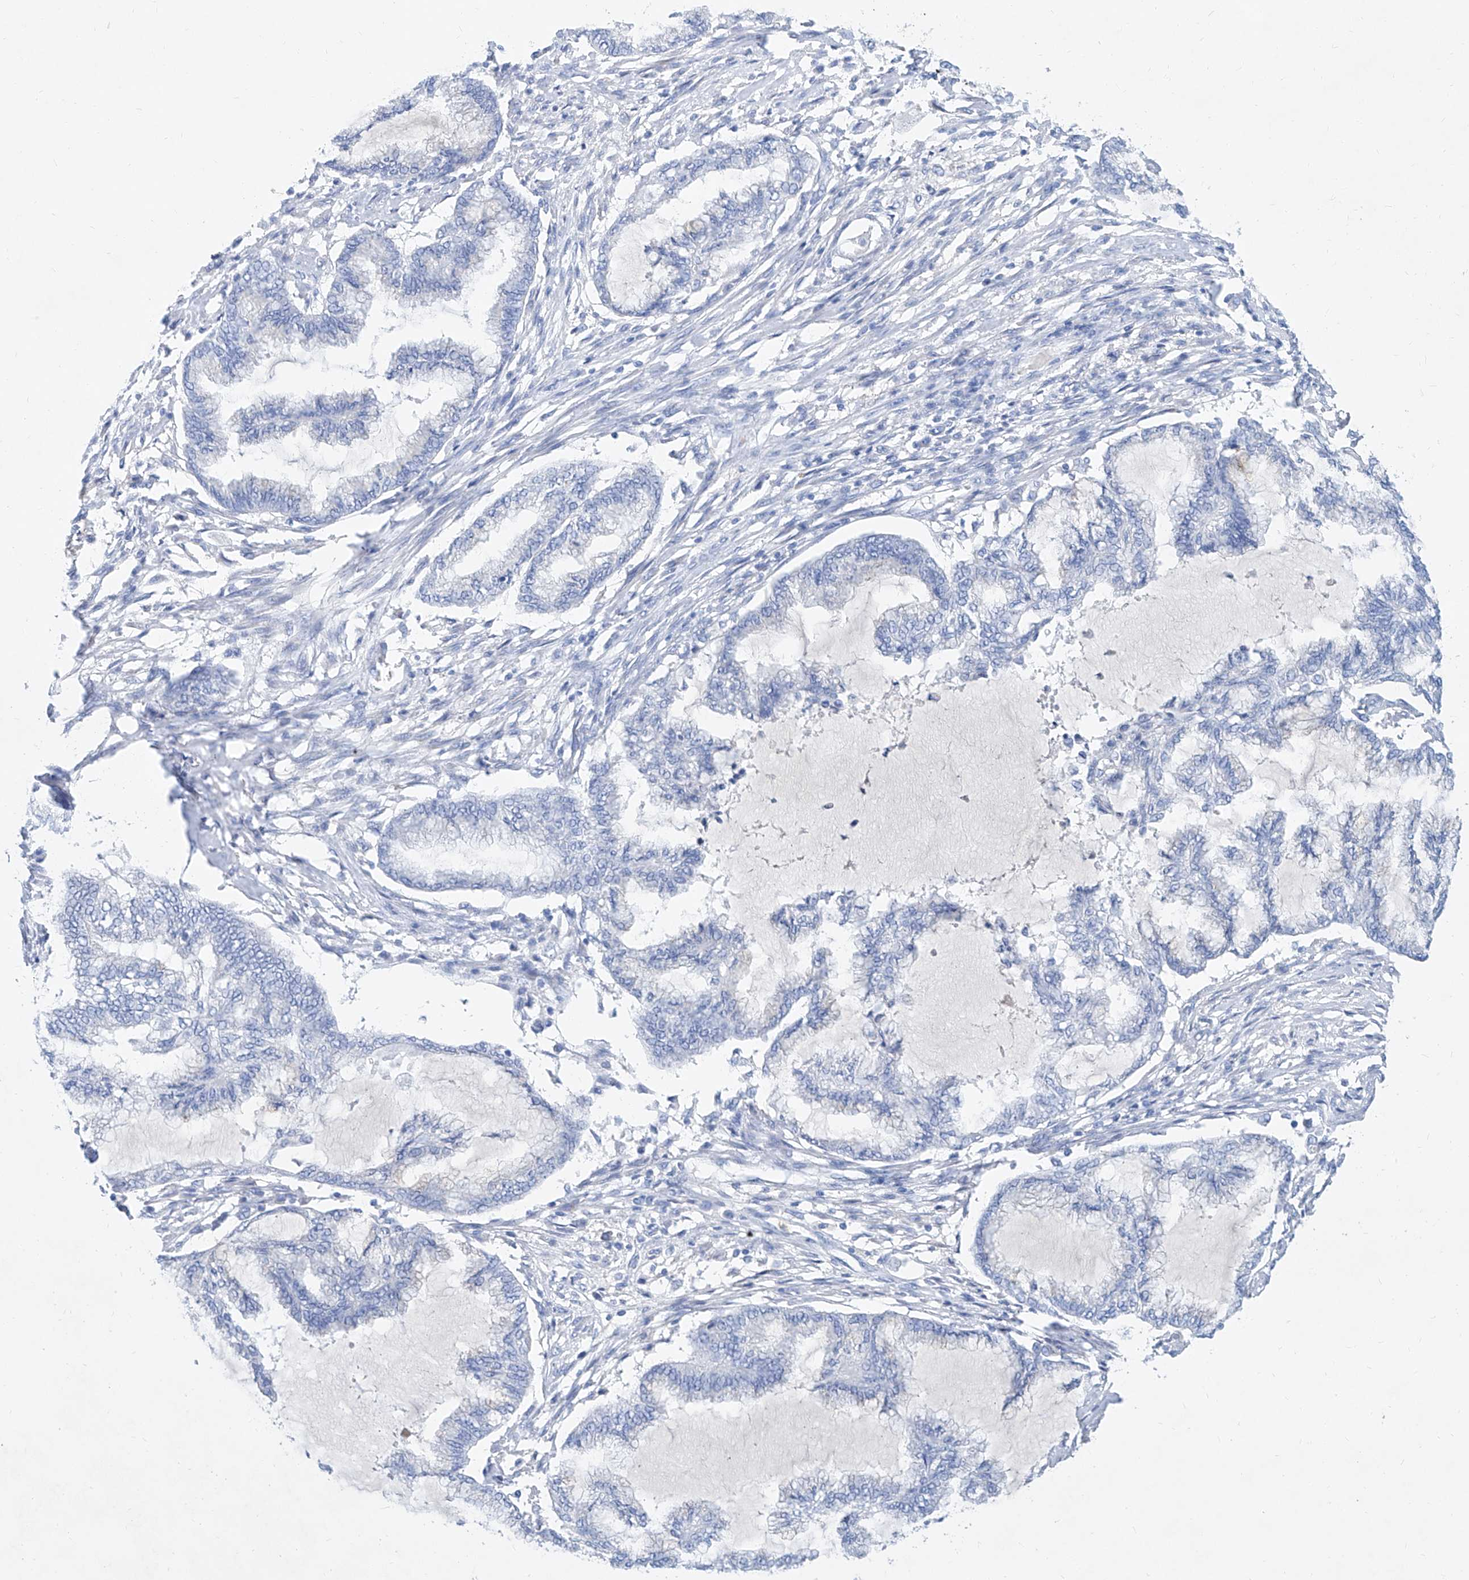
{"staining": {"intensity": "negative", "quantity": "none", "location": "none"}, "tissue": "endometrial cancer", "cell_type": "Tumor cells", "image_type": "cancer", "snomed": [{"axis": "morphology", "description": "Adenocarcinoma, NOS"}, {"axis": "topography", "description": "Endometrium"}], "caption": "High power microscopy photomicrograph of an IHC image of endometrial cancer (adenocarcinoma), revealing no significant positivity in tumor cells.", "gene": "SLC25A29", "patient": {"sex": "female", "age": 86}}